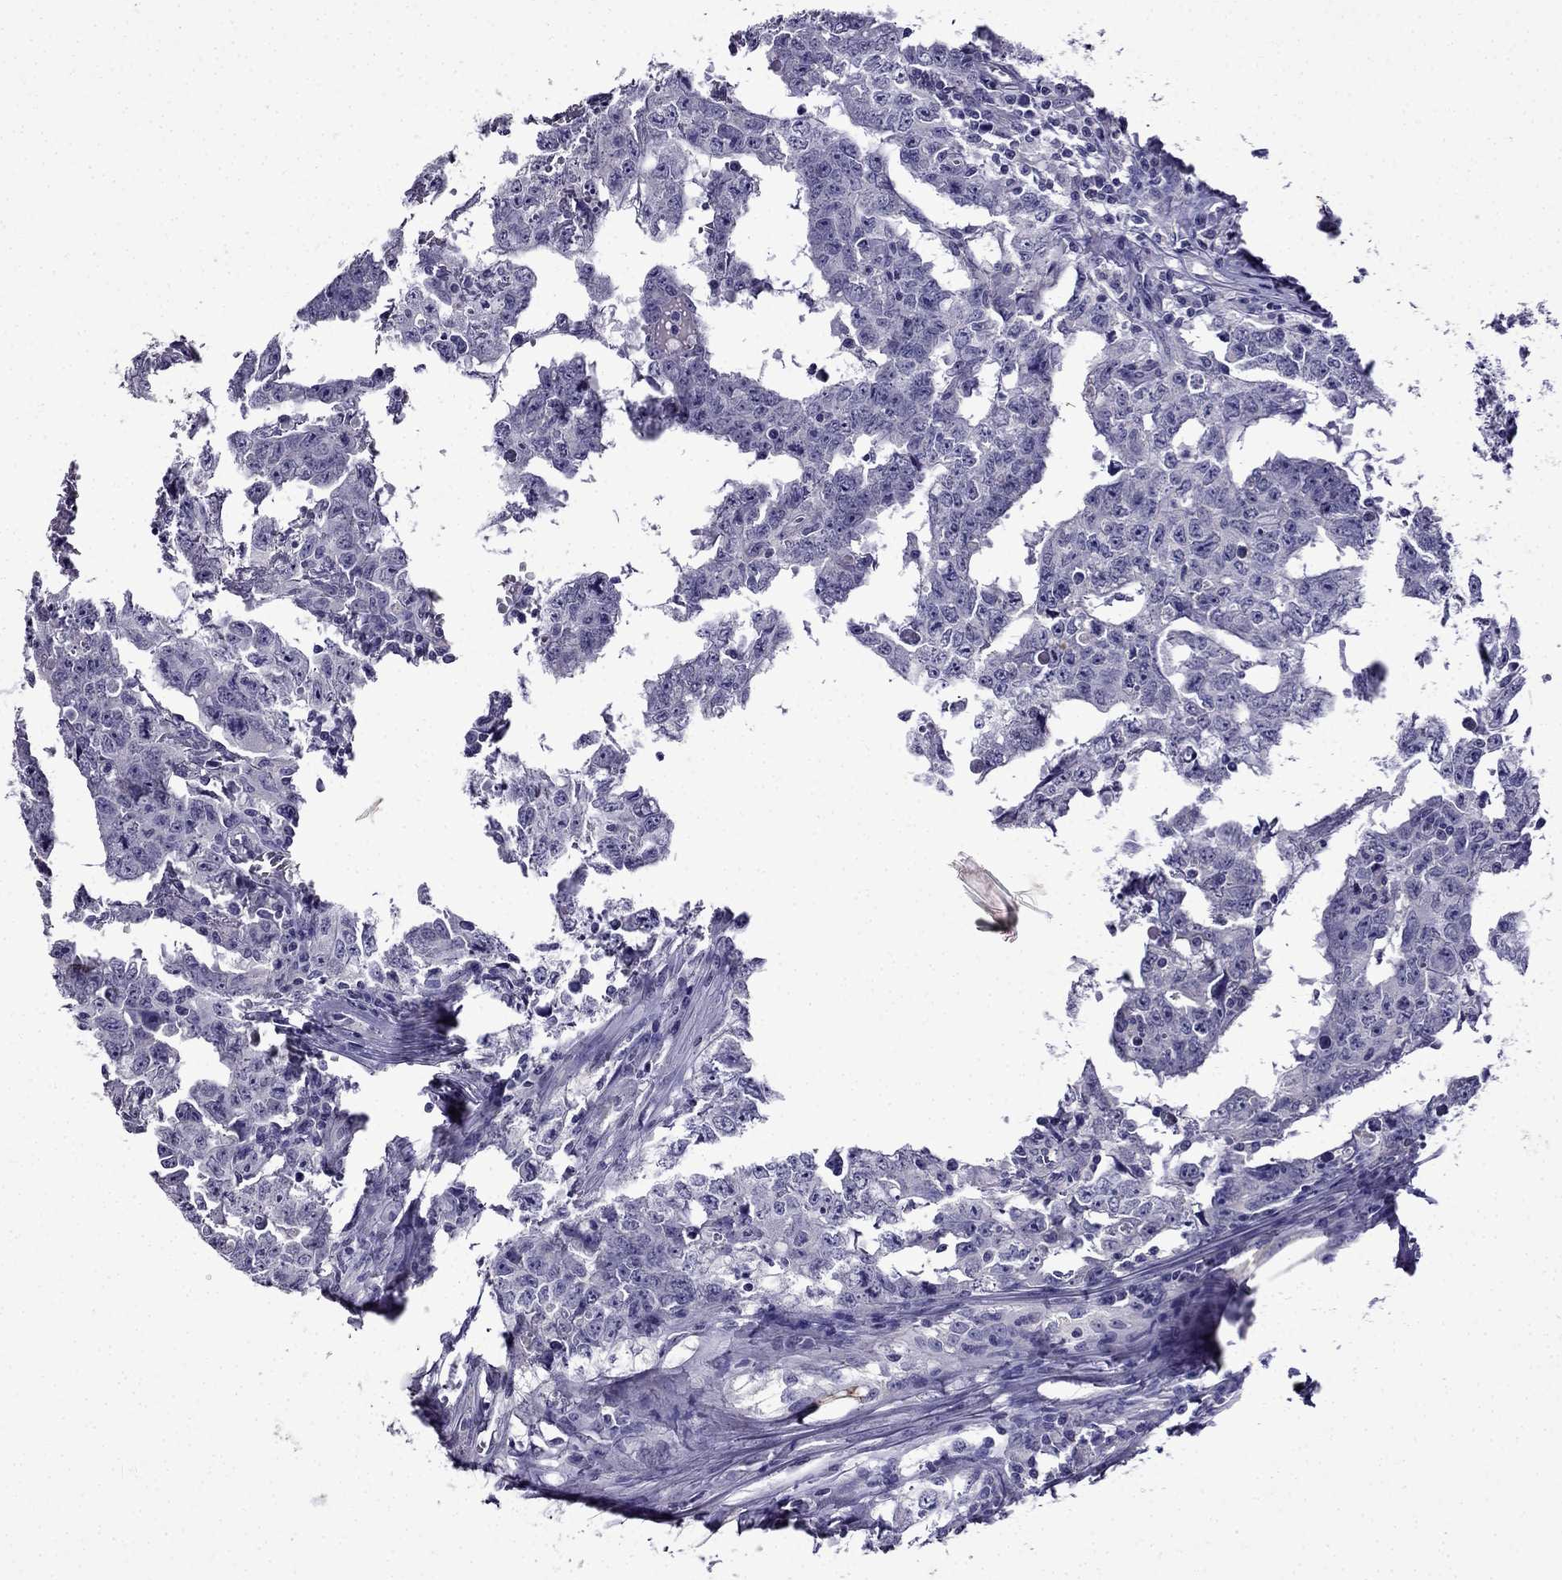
{"staining": {"intensity": "negative", "quantity": "none", "location": "none"}, "tissue": "testis cancer", "cell_type": "Tumor cells", "image_type": "cancer", "snomed": [{"axis": "morphology", "description": "Carcinoma, Embryonal, NOS"}, {"axis": "topography", "description": "Testis"}], "caption": "An image of human embryonal carcinoma (testis) is negative for staining in tumor cells.", "gene": "DNAH17", "patient": {"sex": "male", "age": 22}}